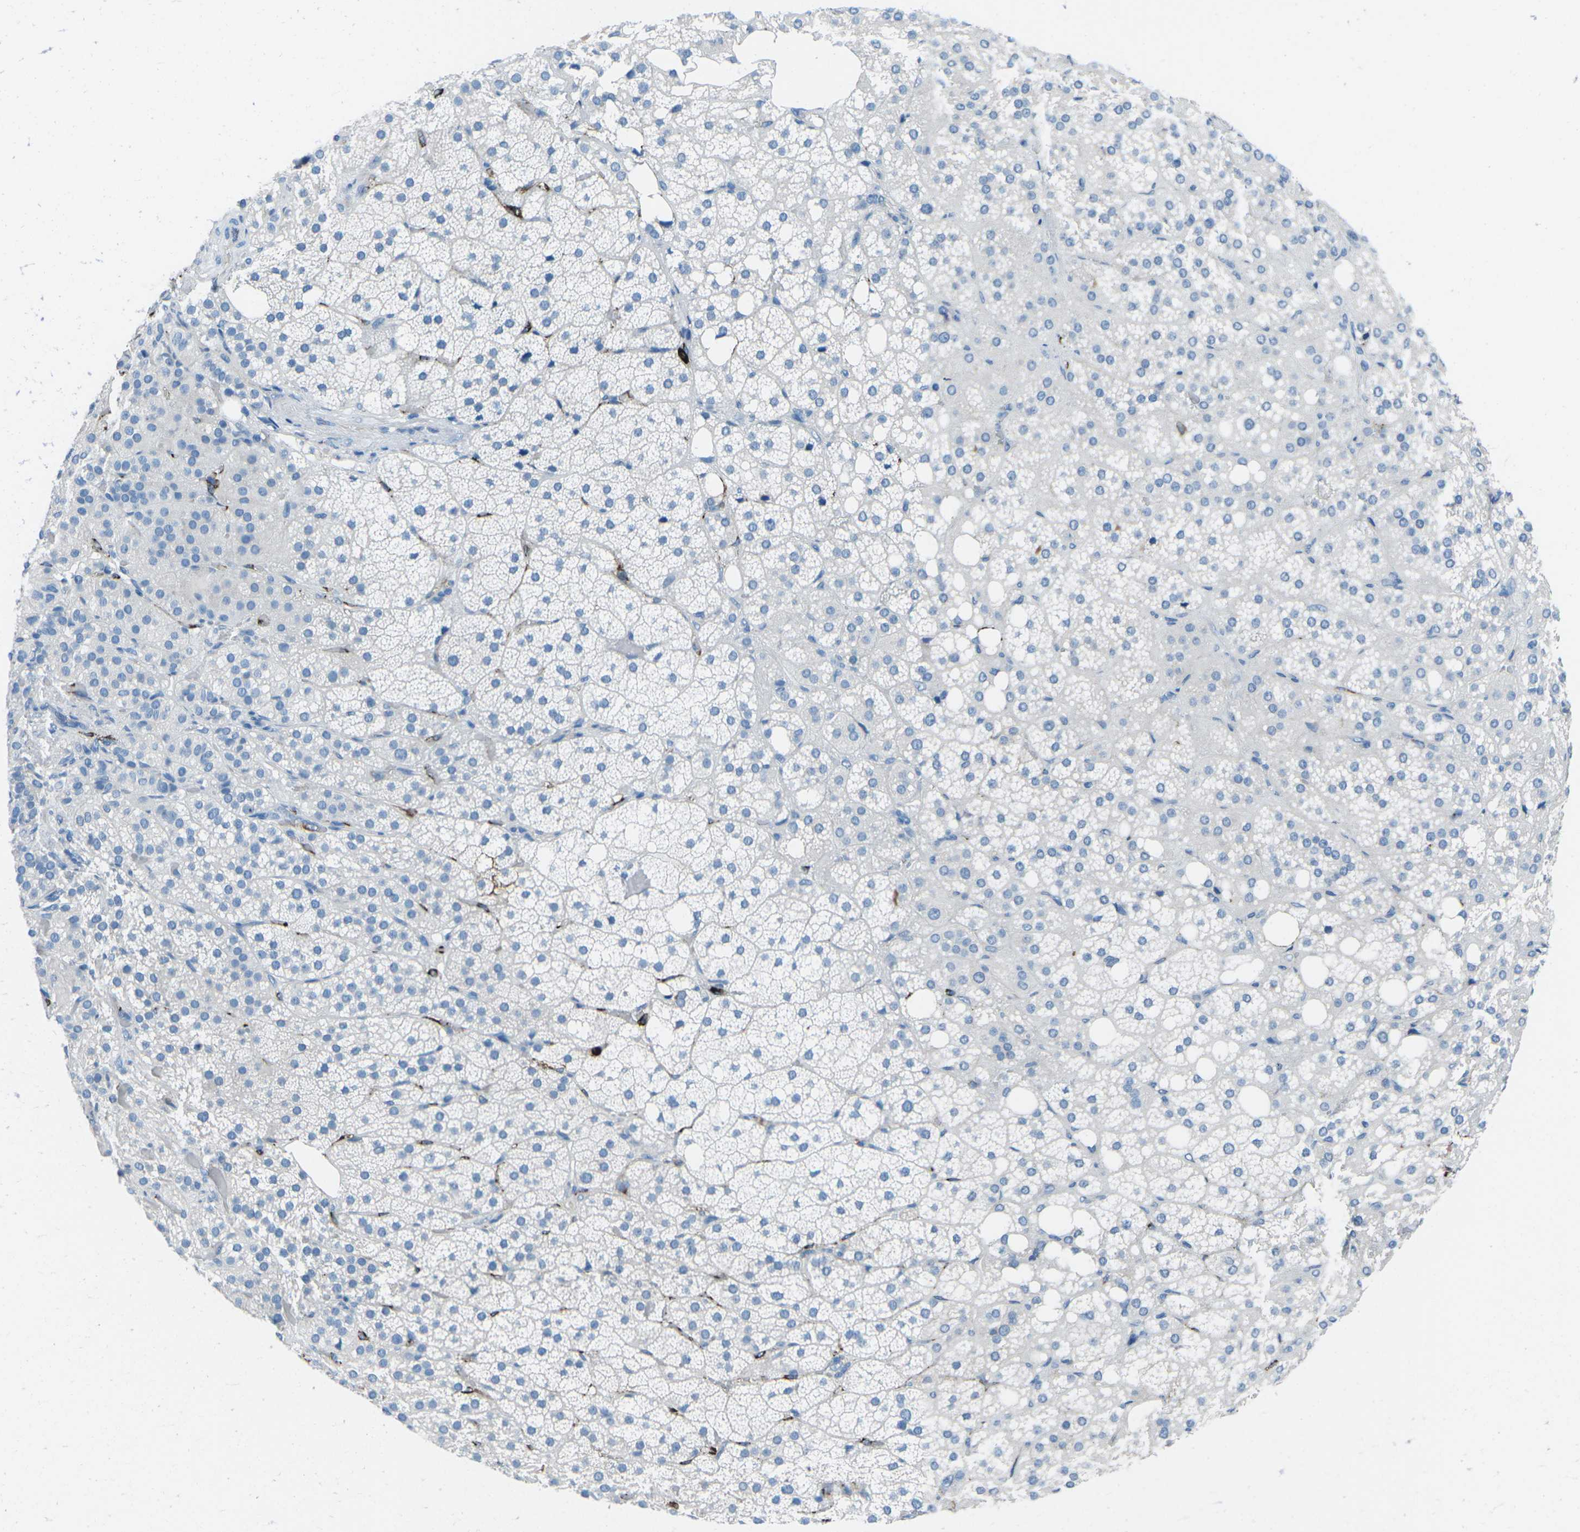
{"staining": {"intensity": "strong", "quantity": "<25%", "location": "cytoplasmic/membranous"}, "tissue": "adrenal gland", "cell_type": "Glandular cells", "image_type": "normal", "snomed": [{"axis": "morphology", "description": "Normal tissue, NOS"}, {"axis": "topography", "description": "Adrenal gland"}], "caption": "IHC (DAB (3,3'-diaminobenzidine)) staining of benign adrenal gland shows strong cytoplasmic/membranous protein staining in about <25% of glandular cells.", "gene": "FCN1", "patient": {"sex": "female", "age": 59}}